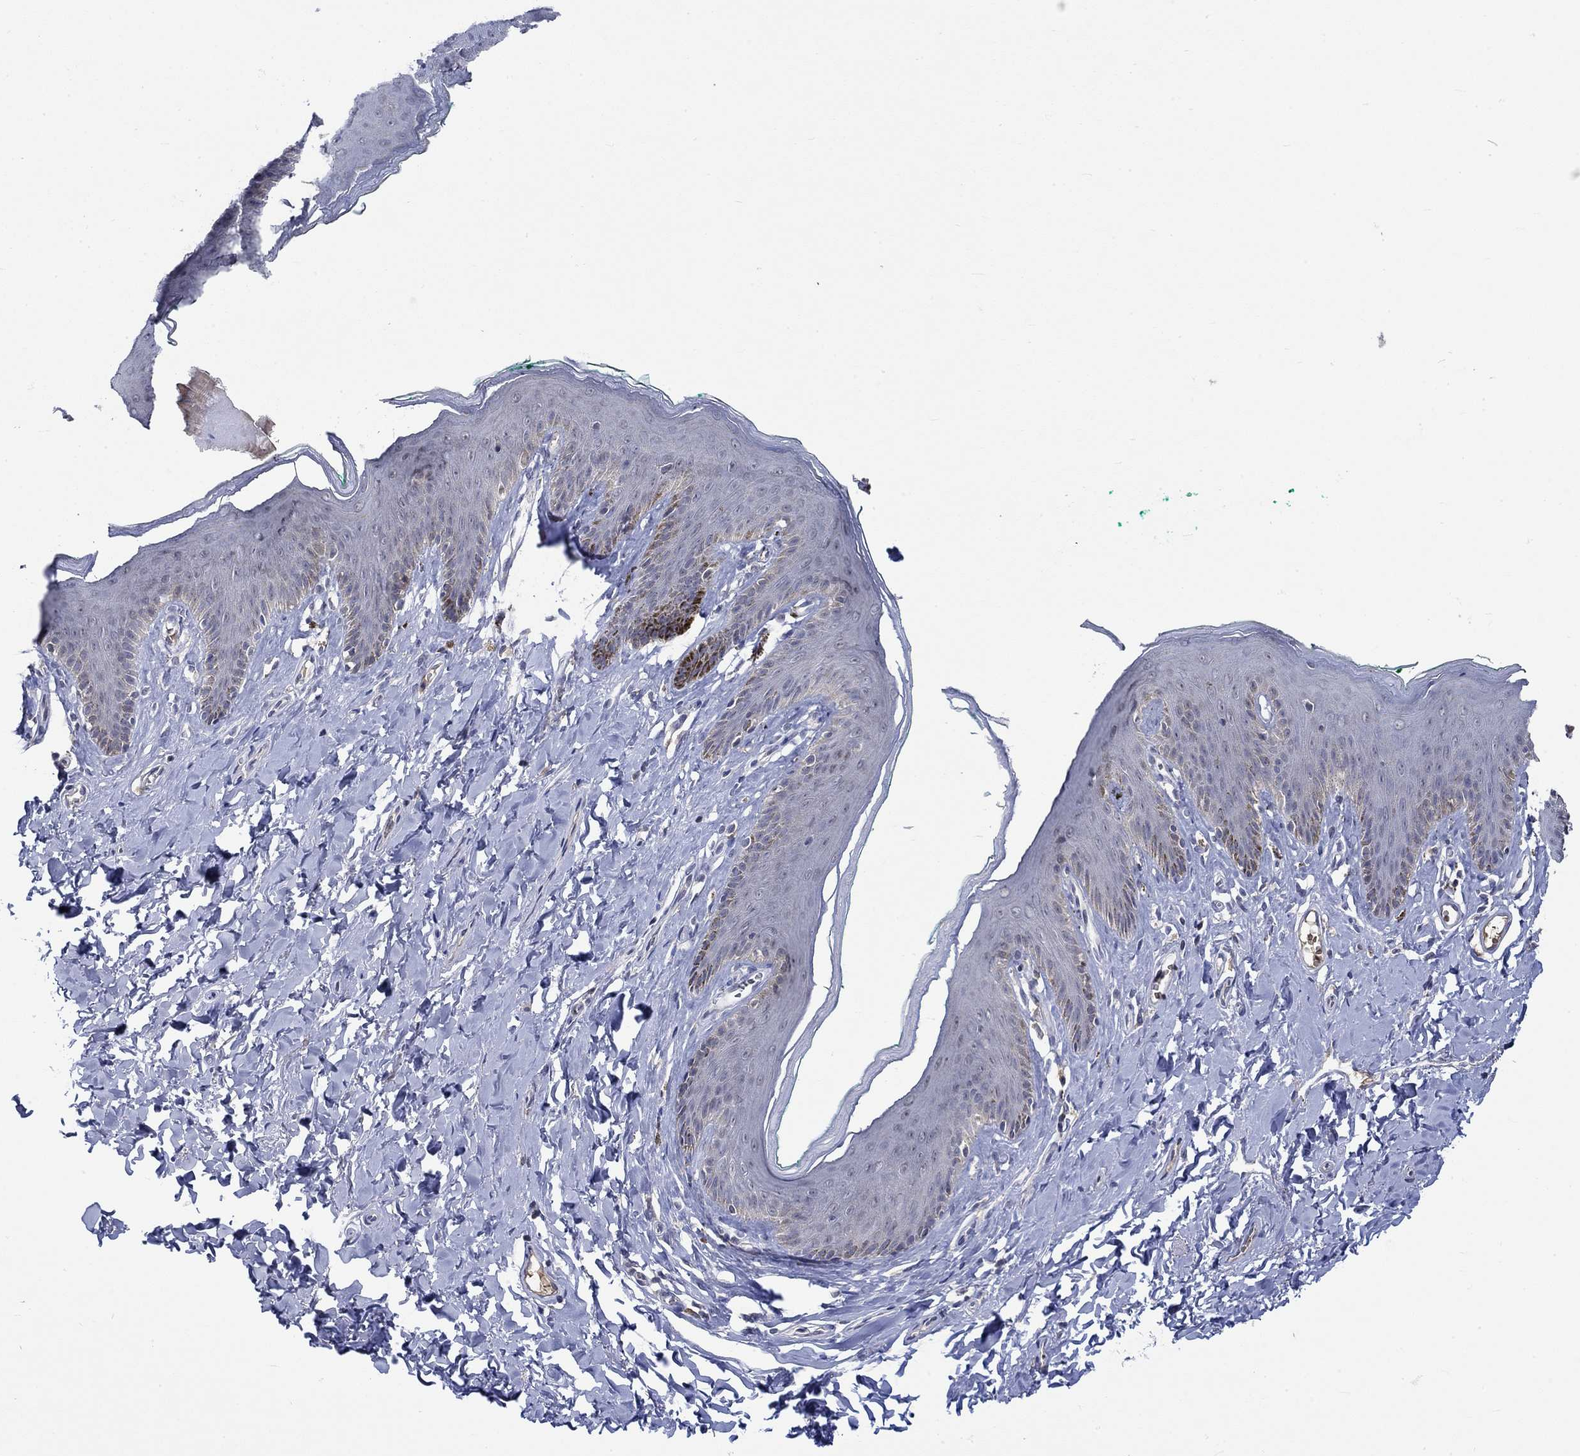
{"staining": {"intensity": "weak", "quantity": "<25%", "location": "cytoplasmic/membranous"}, "tissue": "skin", "cell_type": "Epidermal cells", "image_type": "normal", "snomed": [{"axis": "morphology", "description": "Normal tissue, NOS"}, {"axis": "topography", "description": "Vulva"}], "caption": "Immunohistochemistry photomicrograph of normal skin: skin stained with DAB (3,3'-diaminobenzidine) demonstrates no significant protein expression in epidermal cells. The staining is performed using DAB brown chromogen with nuclei counter-stained in using hematoxylin.", "gene": "WASF1", "patient": {"sex": "female", "age": 66}}